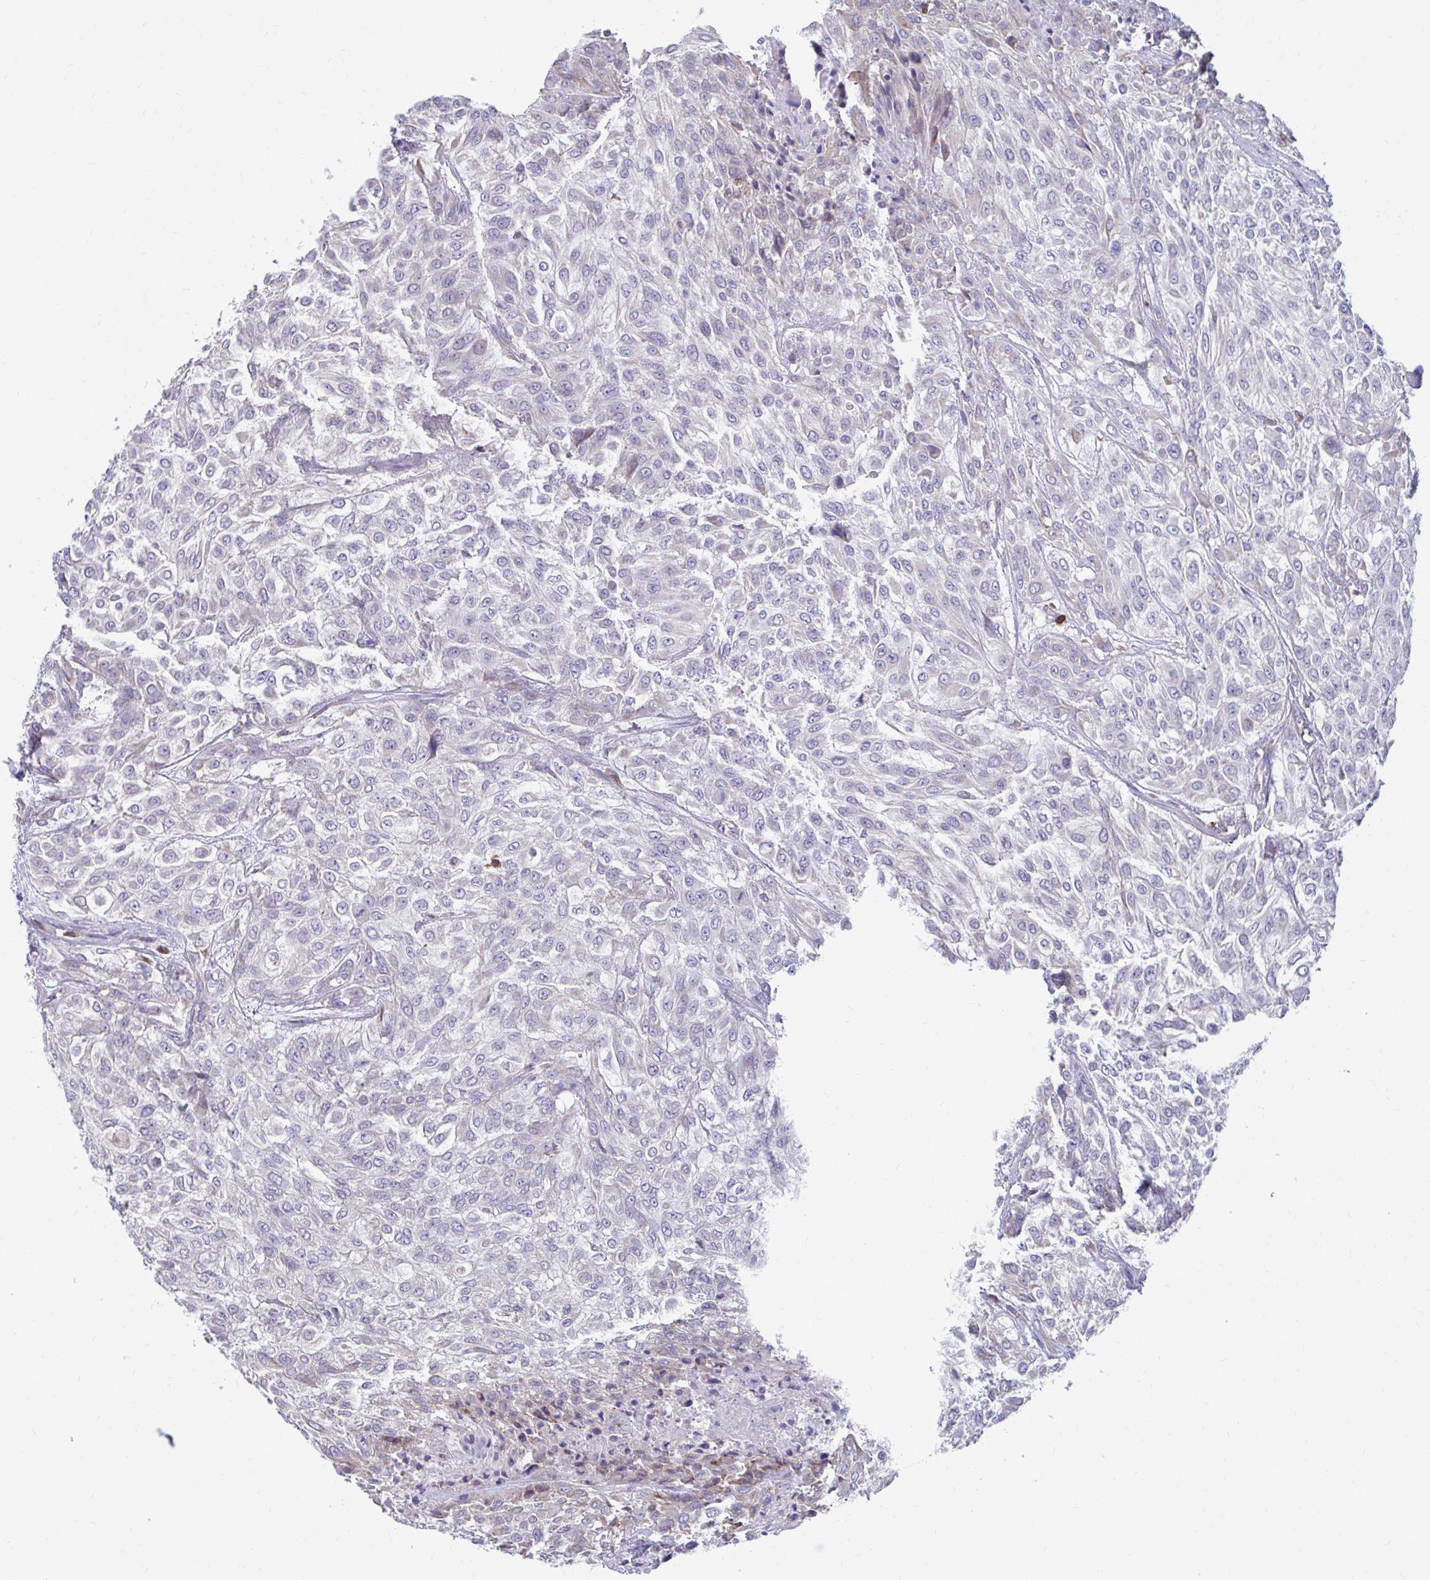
{"staining": {"intensity": "negative", "quantity": "none", "location": "none"}, "tissue": "urothelial cancer", "cell_type": "Tumor cells", "image_type": "cancer", "snomed": [{"axis": "morphology", "description": "Urothelial carcinoma, High grade"}, {"axis": "topography", "description": "Urinary bladder"}], "caption": "This is an immunohistochemistry micrograph of human urothelial cancer. There is no staining in tumor cells.", "gene": "FKBP2", "patient": {"sex": "male", "age": 57}}